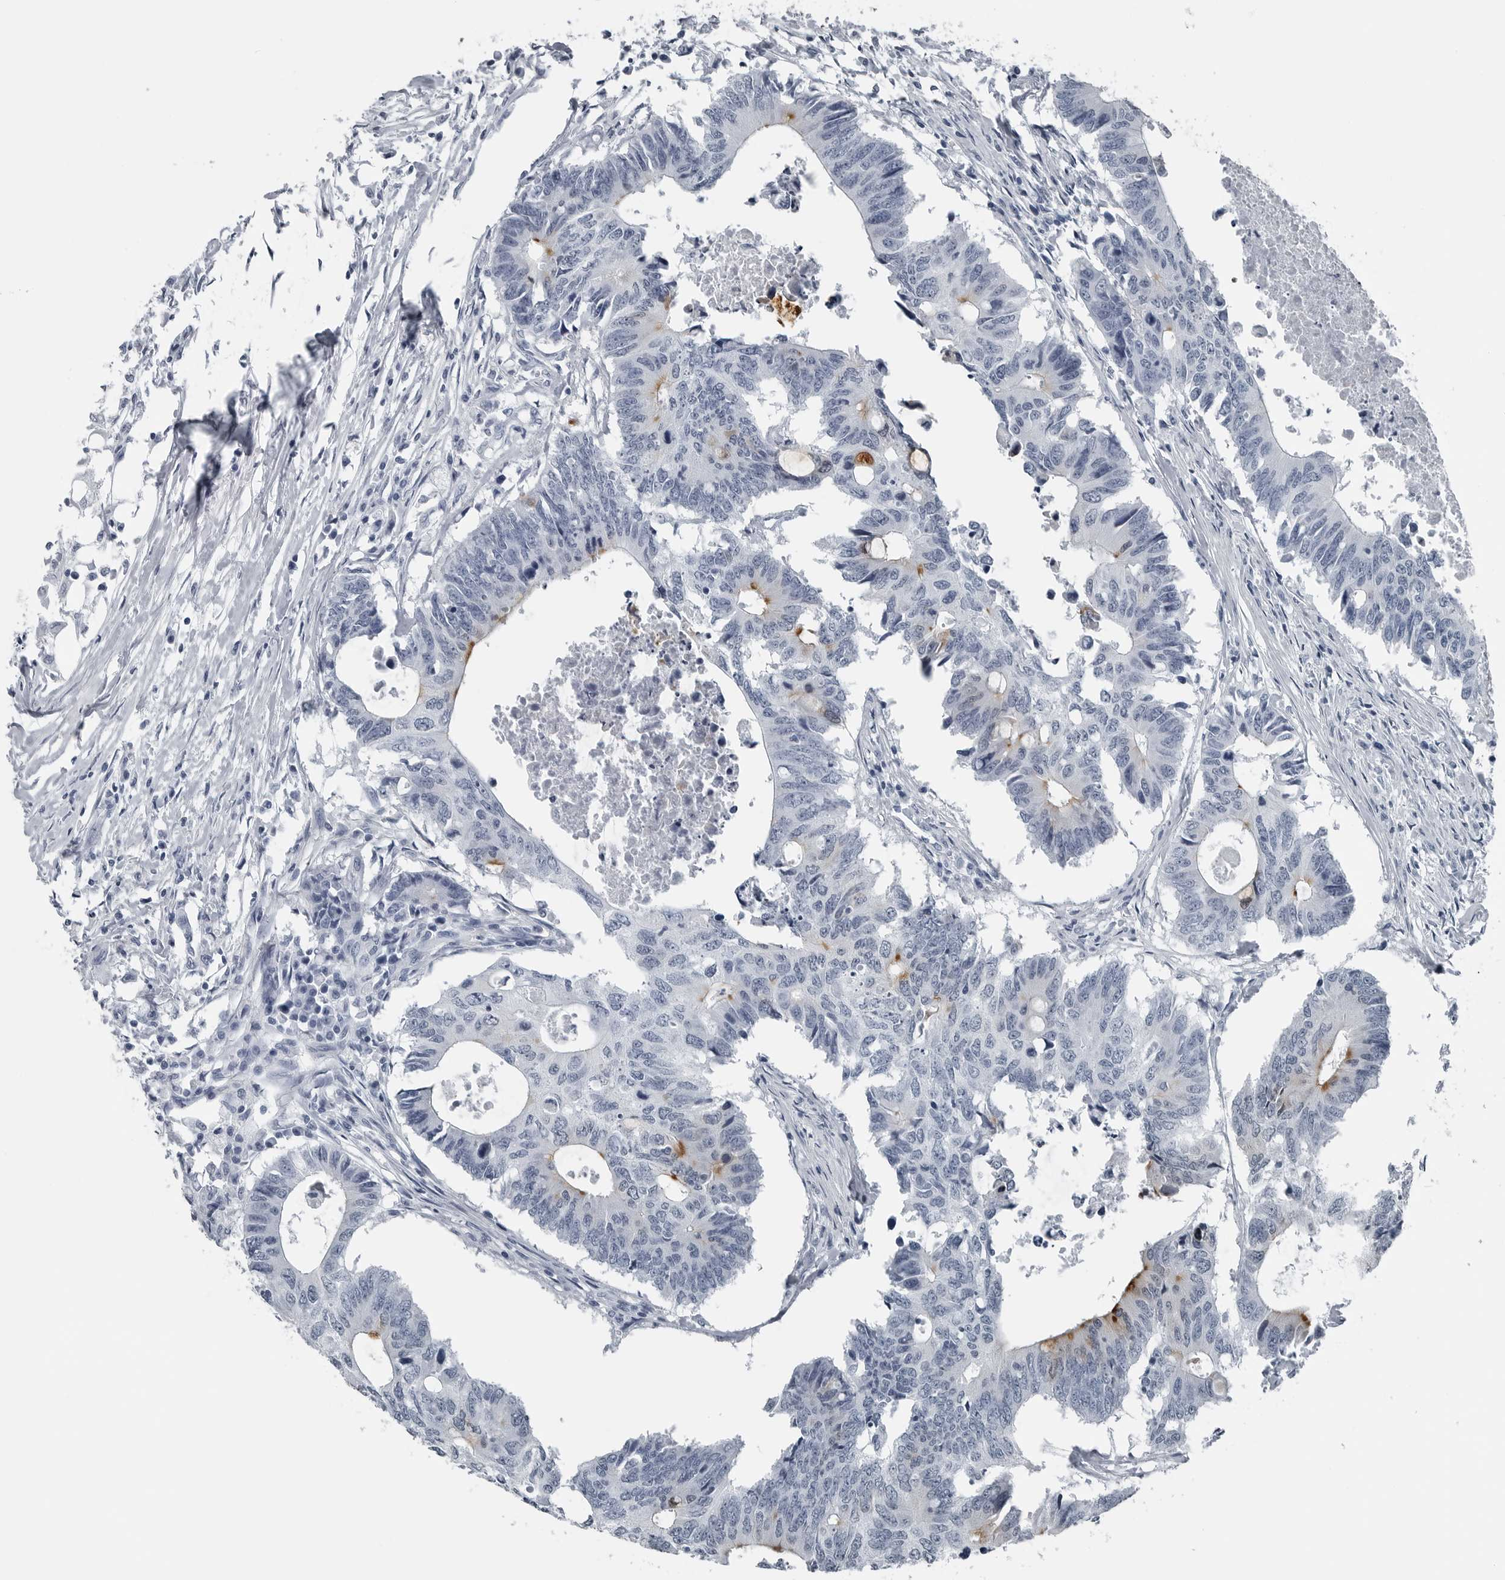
{"staining": {"intensity": "negative", "quantity": "none", "location": "none"}, "tissue": "colorectal cancer", "cell_type": "Tumor cells", "image_type": "cancer", "snomed": [{"axis": "morphology", "description": "Adenocarcinoma, NOS"}, {"axis": "topography", "description": "Colon"}], "caption": "Immunohistochemistry photomicrograph of neoplastic tissue: adenocarcinoma (colorectal) stained with DAB shows no significant protein positivity in tumor cells.", "gene": "SPINK1", "patient": {"sex": "male", "age": 71}}